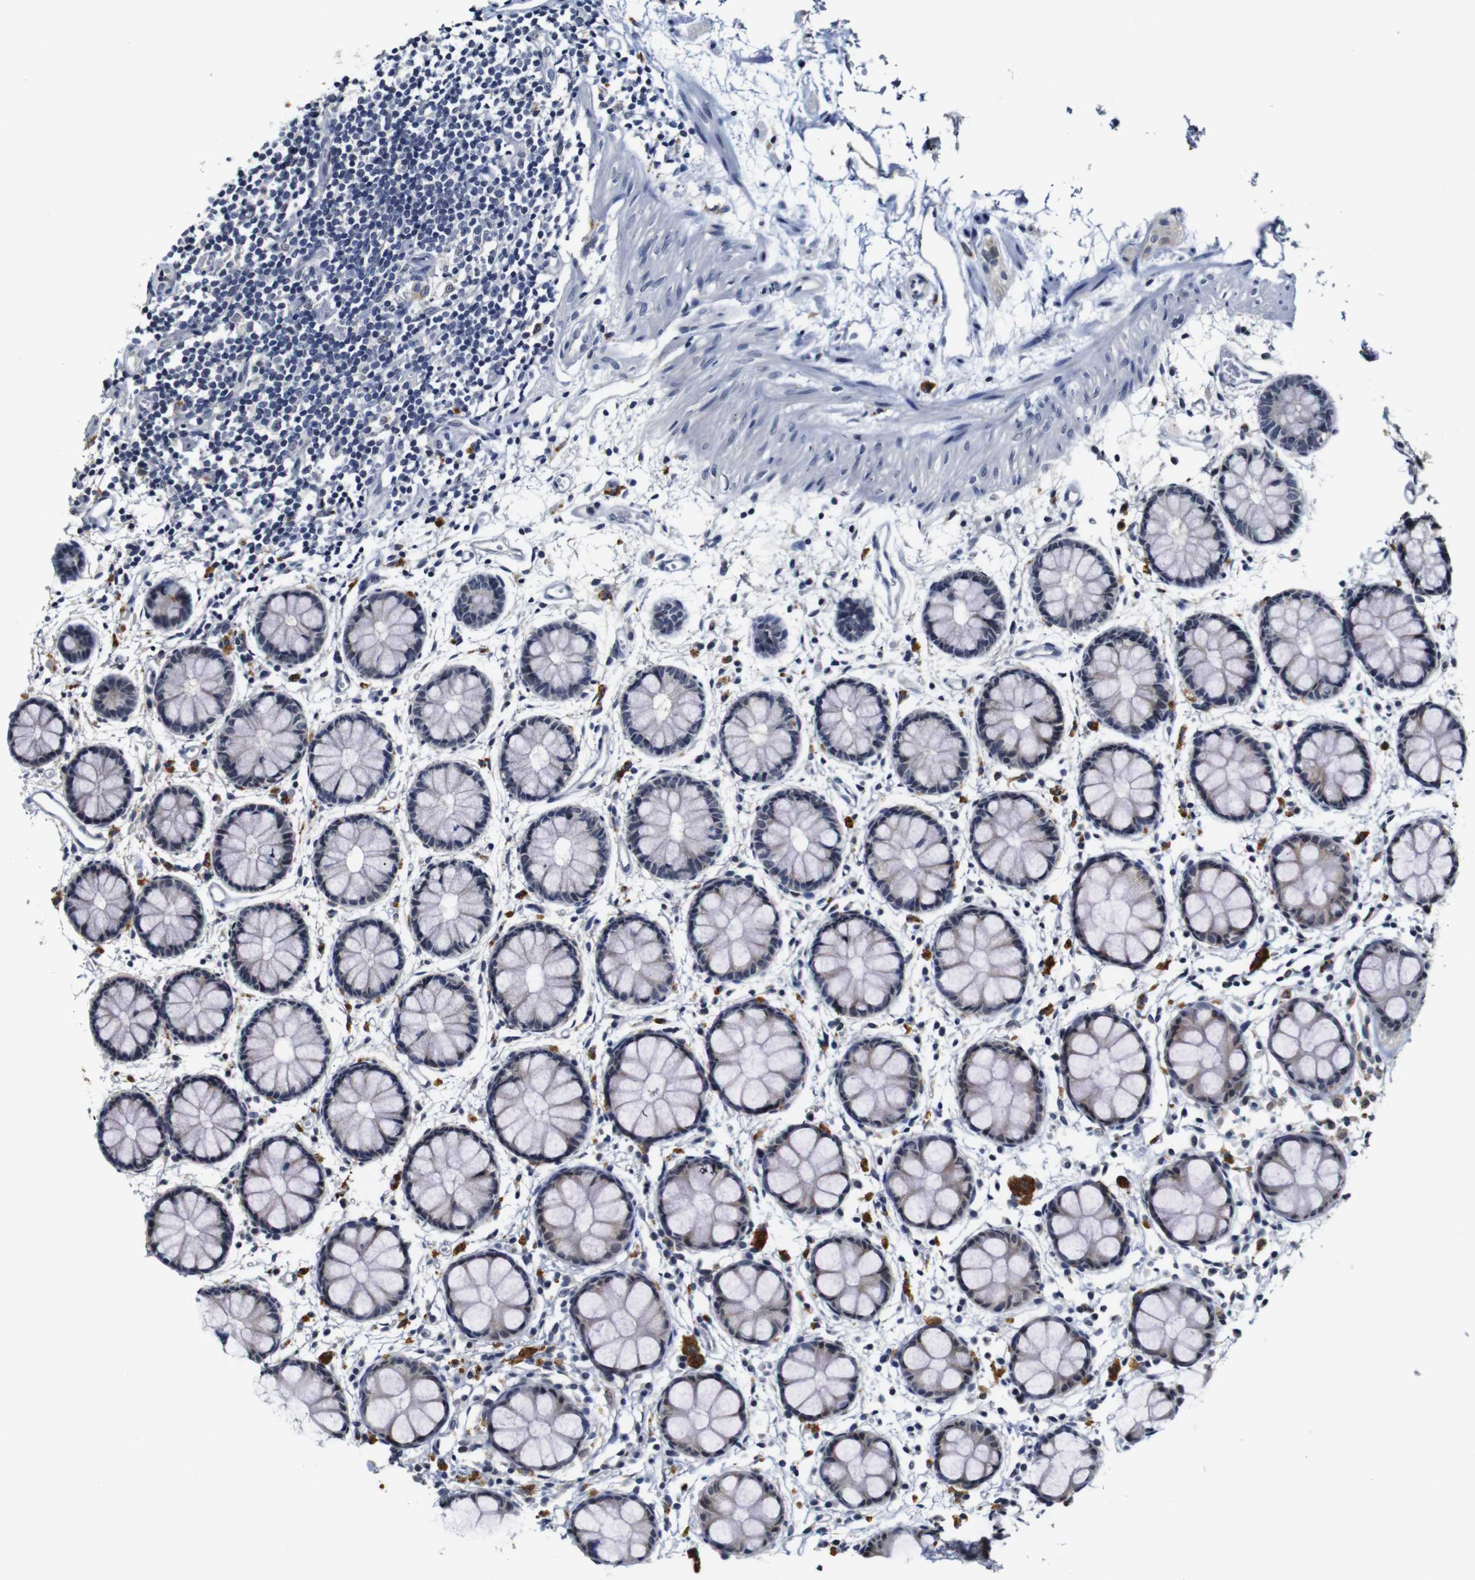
{"staining": {"intensity": "weak", "quantity": "25%-75%", "location": "cytoplasmic/membranous"}, "tissue": "rectum", "cell_type": "Glandular cells", "image_type": "normal", "snomed": [{"axis": "morphology", "description": "Normal tissue, NOS"}, {"axis": "topography", "description": "Rectum"}], "caption": "DAB (3,3'-diaminobenzidine) immunohistochemical staining of unremarkable rectum shows weak cytoplasmic/membranous protein staining in about 25%-75% of glandular cells.", "gene": "NTRK3", "patient": {"sex": "female", "age": 66}}